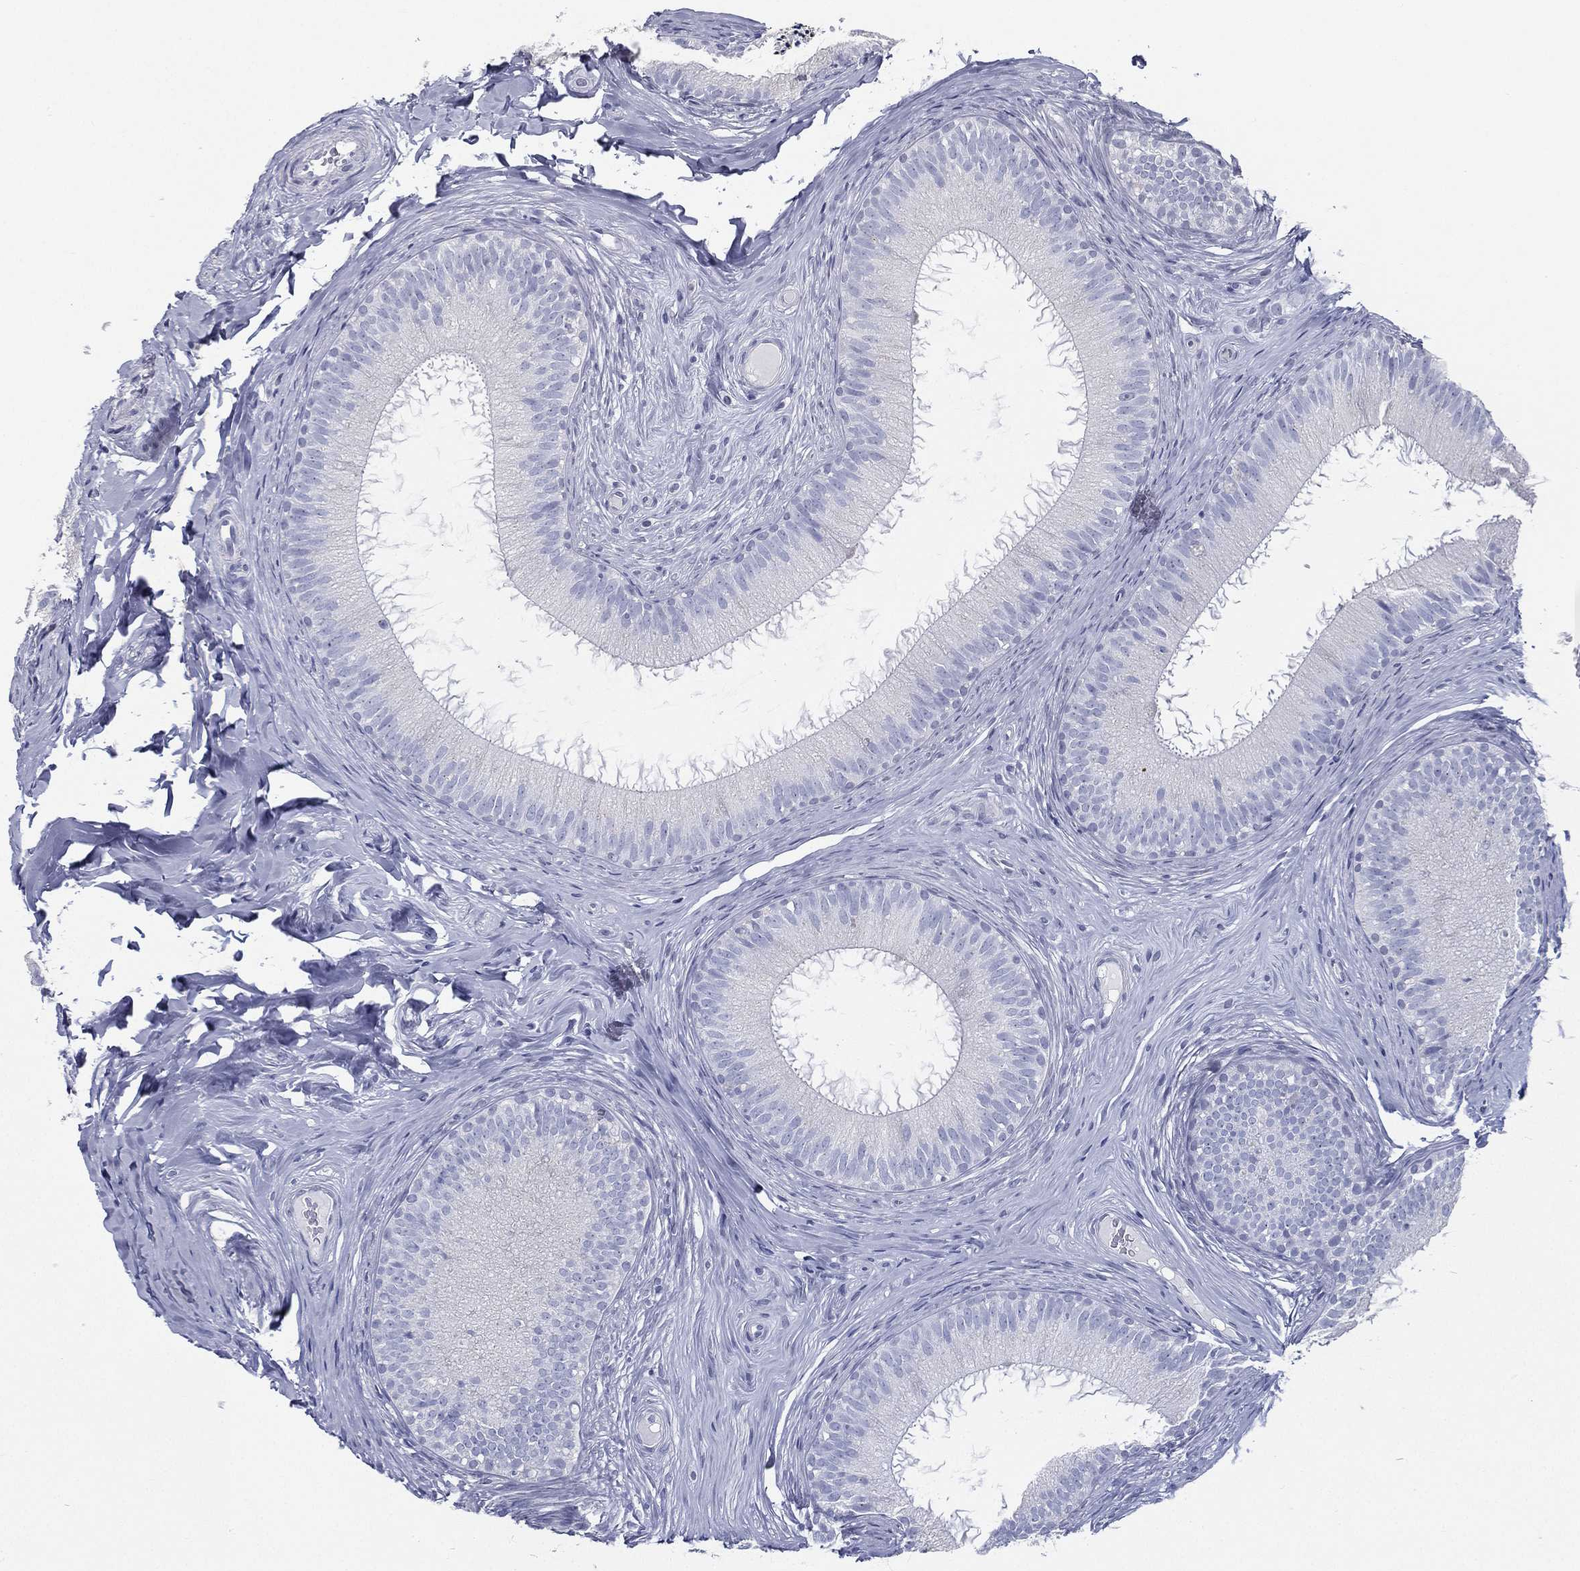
{"staining": {"intensity": "negative", "quantity": "none", "location": "none"}, "tissue": "epididymis", "cell_type": "Glandular cells", "image_type": "normal", "snomed": [{"axis": "morphology", "description": "Normal tissue, NOS"}, {"axis": "morphology", "description": "Carcinoma, Embryonal, NOS"}, {"axis": "topography", "description": "Testis"}, {"axis": "topography", "description": "Epididymis"}], "caption": "This is an immunohistochemistry (IHC) micrograph of normal epididymis. There is no expression in glandular cells.", "gene": "RSPH4A", "patient": {"sex": "male", "age": 24}}